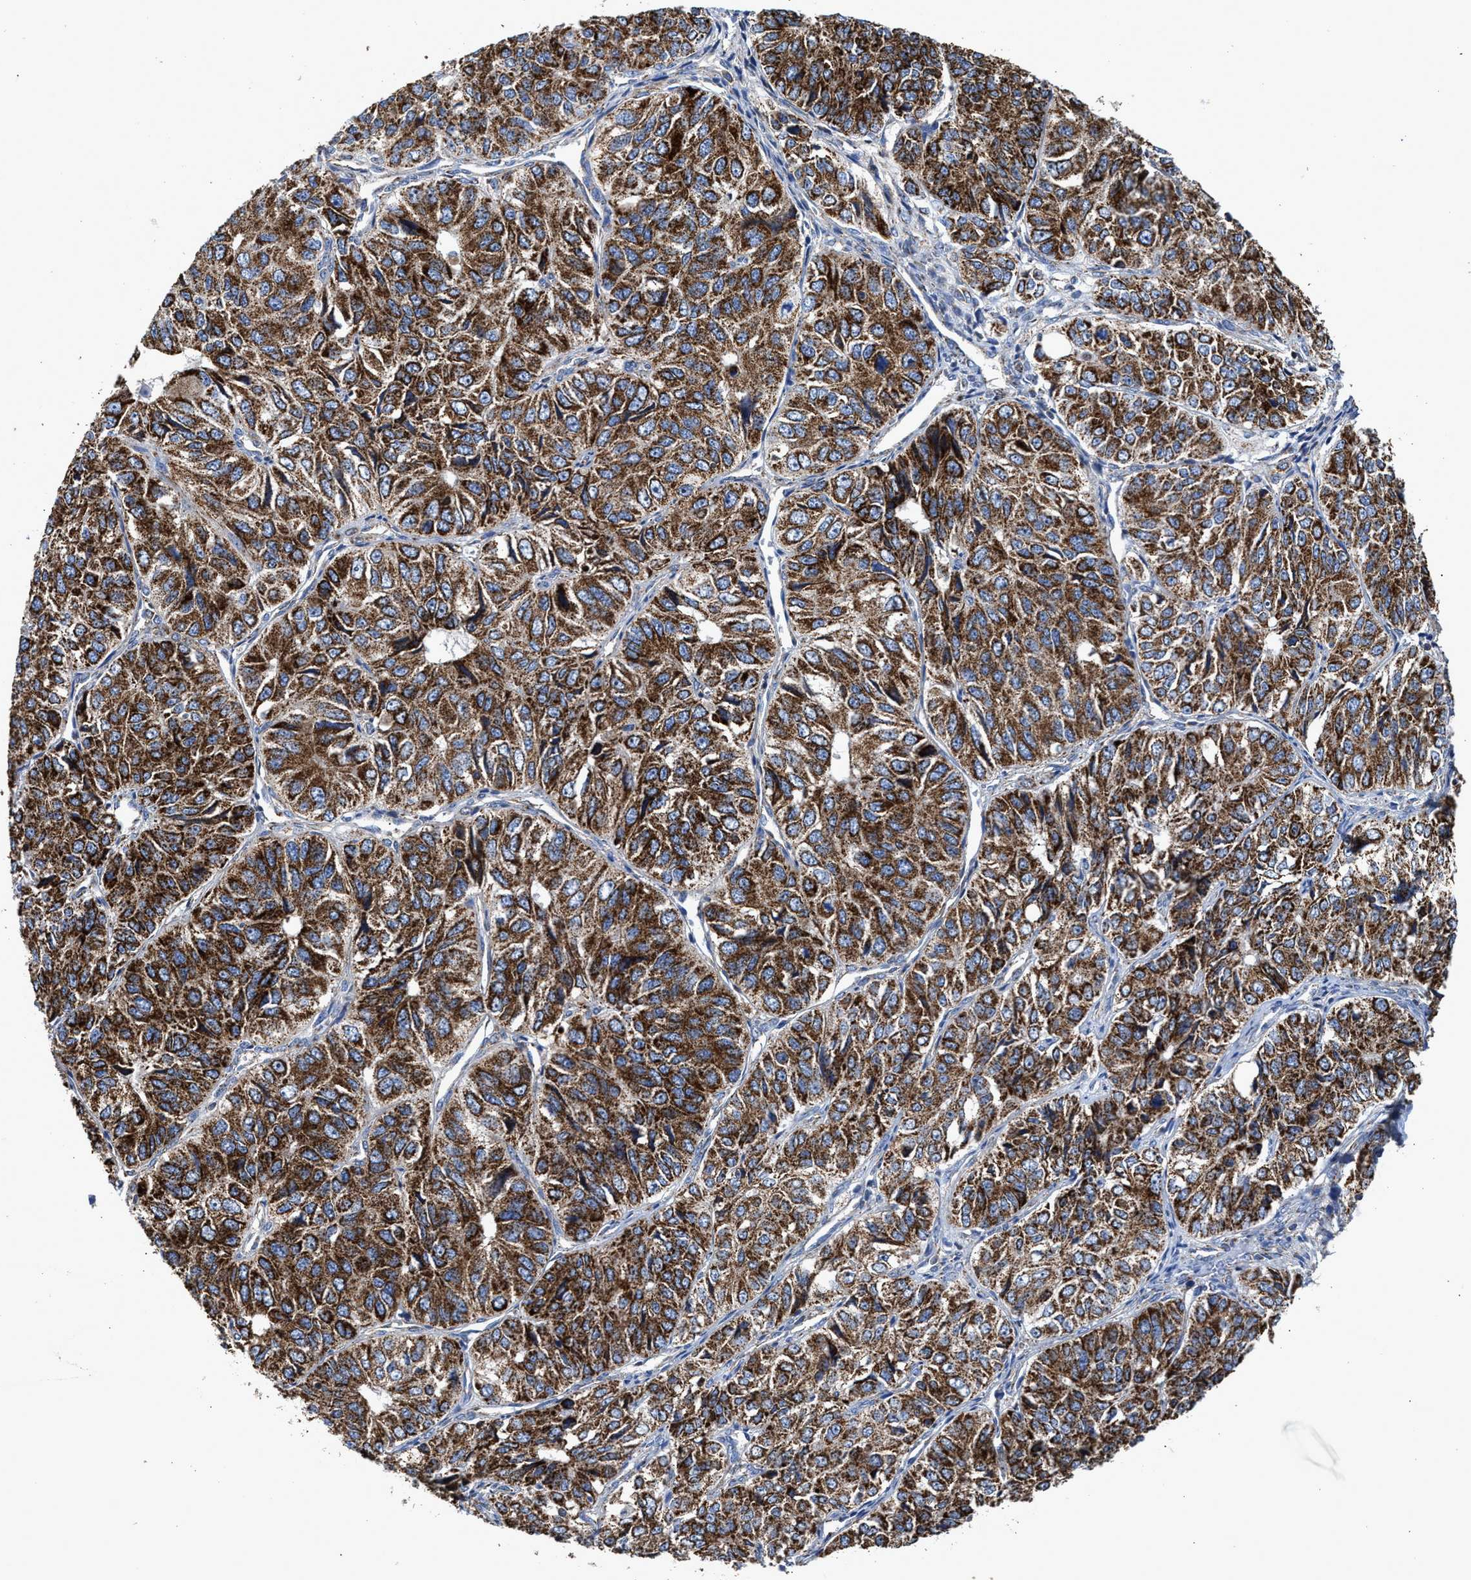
{"staining": {"intensity": "strong", "quantity": ">75%", "location": "cytoplasmic/membranous"}, "tissue": "ovarian cancer", "cell_type": "Tumor cells", "image_type": "cancer", "snomed": [{"axis": "morphology", "description": "Carcinoma, endometroid"}, {"axis": "topography", "description": "Ovary"}], "caption": "Ovarian cancer (endometroid carcinoma) stained with DAB (3,3'-diaminobenzidine) IHC reveals high levels of strong cytoplasmic/membranous staining in approximately >75% of tumor cells. (DAB IHC with brightfield microscopy, high magnification).", "gene": "MECR", "patient": {"sex": "female", "age": 51}}